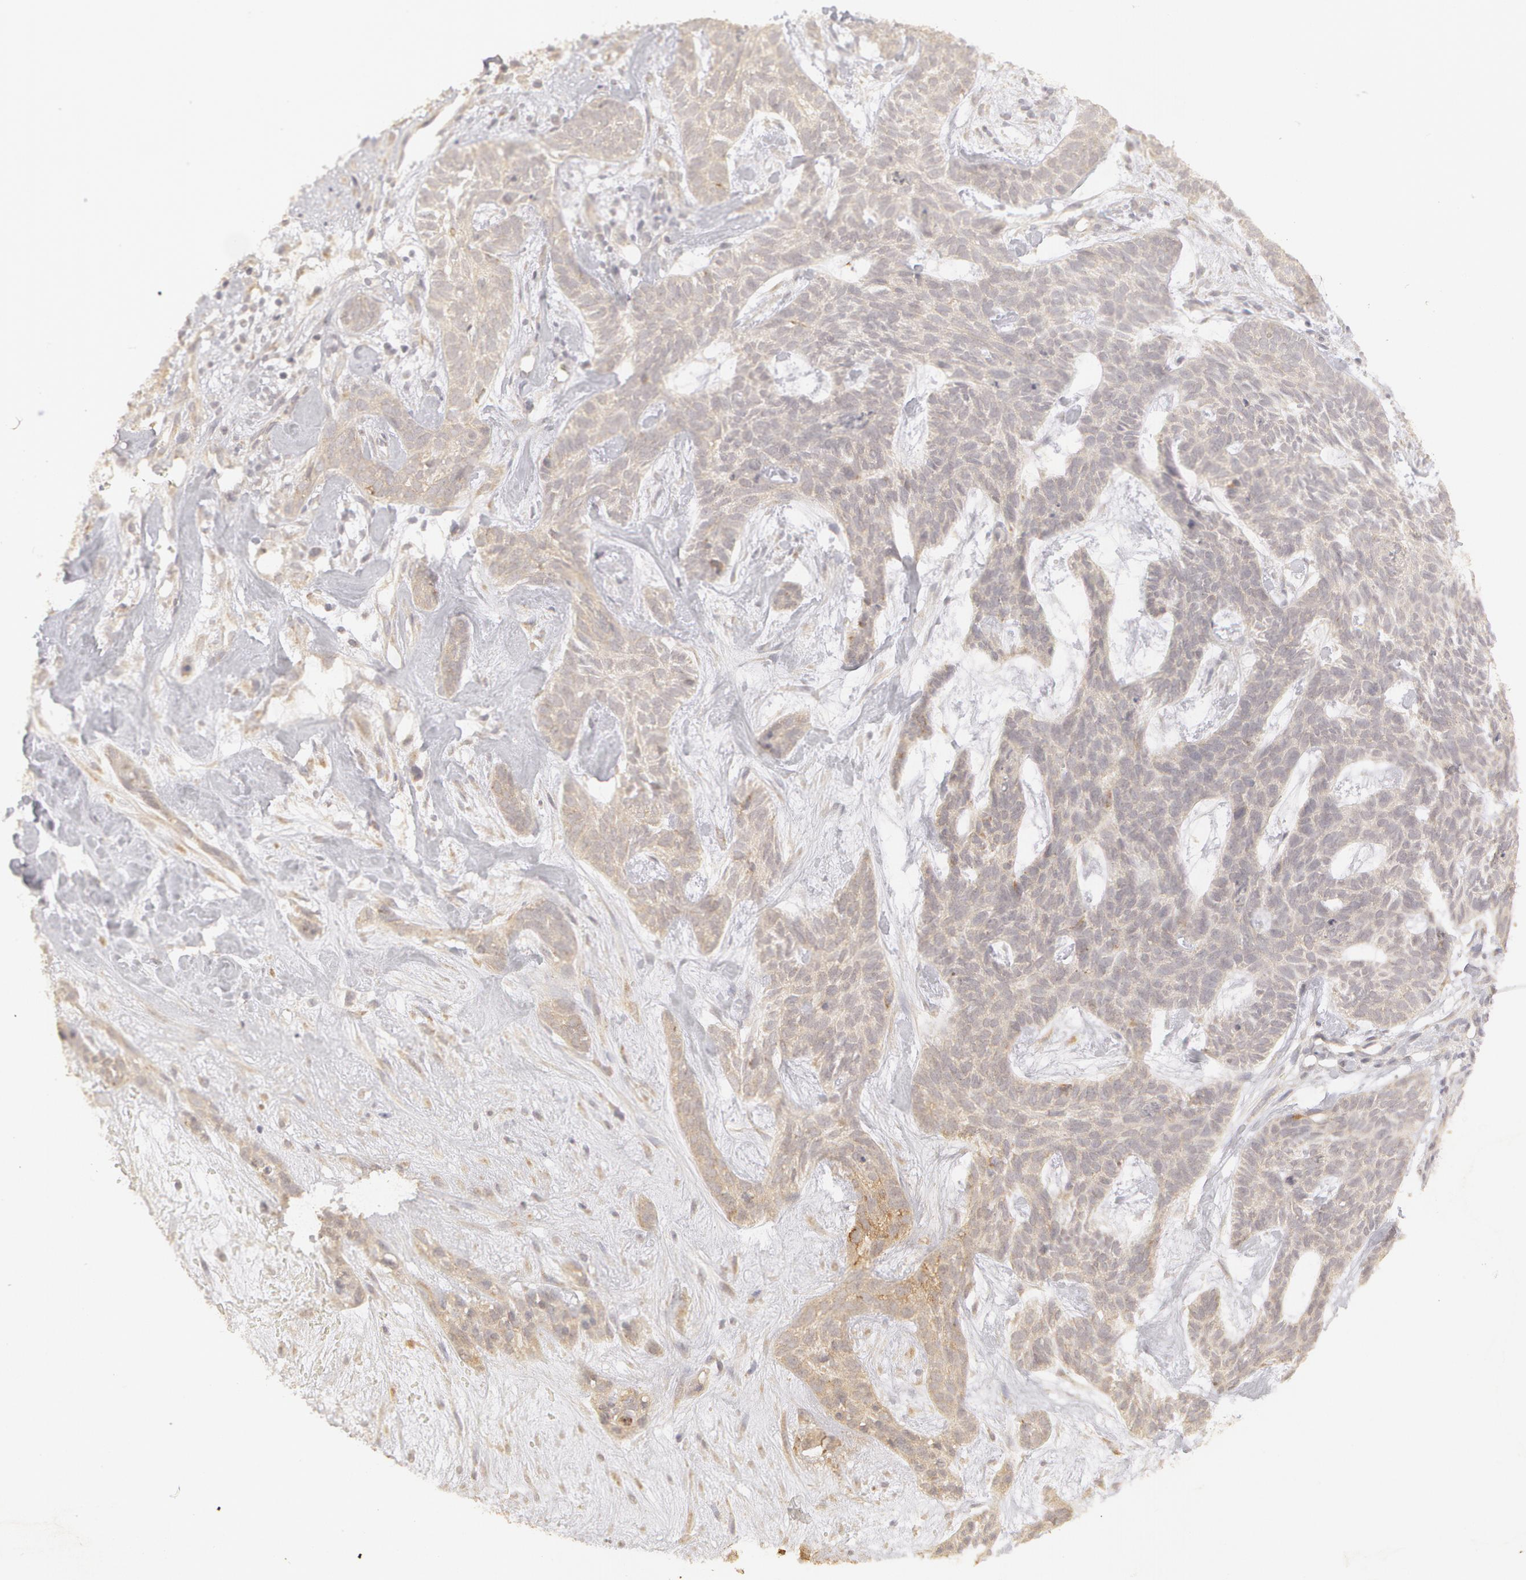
{"staining": {"intensity": "negative", "quantity": "none", "location": "none"}, "tissue": "skin cancer", "cell_type": "Tumor cells", "image_type": "cancer", "snomed": [{"axis": "morphology", "description": "Basal cell carcinoma"}, {"axis": "topography", "description": "Skin"}], "caption": "This micrograph is of skin basal cell carcinoma stained with IHC to label a protein in brown with the nuclei are counter-stained blue. There is no expression in tumor cells.", "gene": "ADPRH", "patient": {"sex": "male", "age": 75}}